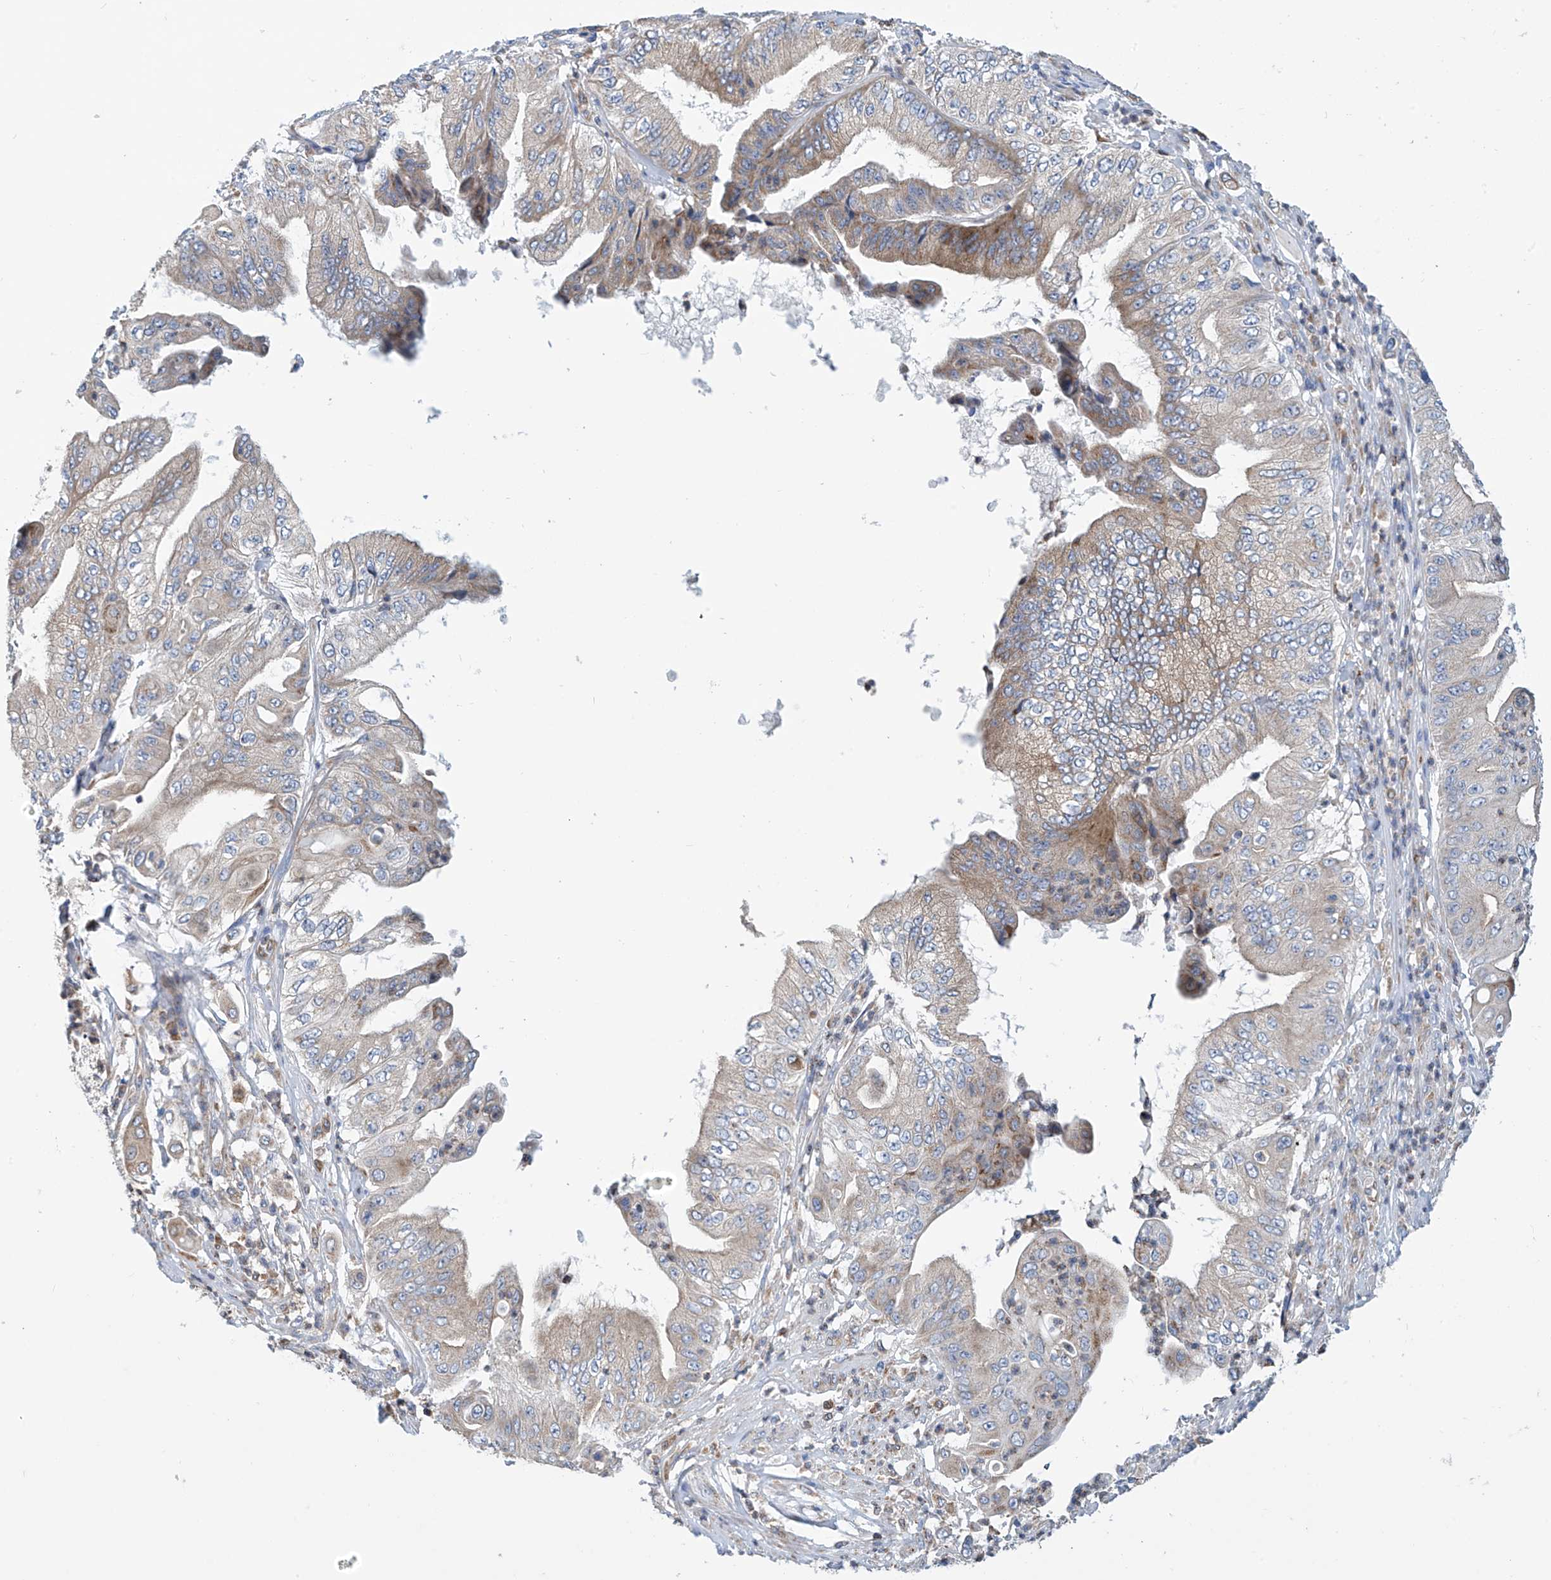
{"staining": {"intensity": "weak", "quantity": "<25%", "location": "cytoplasmic/membranous"}, "tissue": "pancreatic cancer", "cell_type": "Tumor cells", "image_type": "cancer", "snomed": [{"axis": "morphology", "description": "Adenocarcinoma, NOS"}, {"axis": "topography", "description": "Pancreas"}], "caption": "Immunohistochemical staining of human adenocarcinoma (pancreatic) reveals no significant expression in tumor cells.", "gene": "EIF5B", "patient": {"sex": "female", "age": 77}}